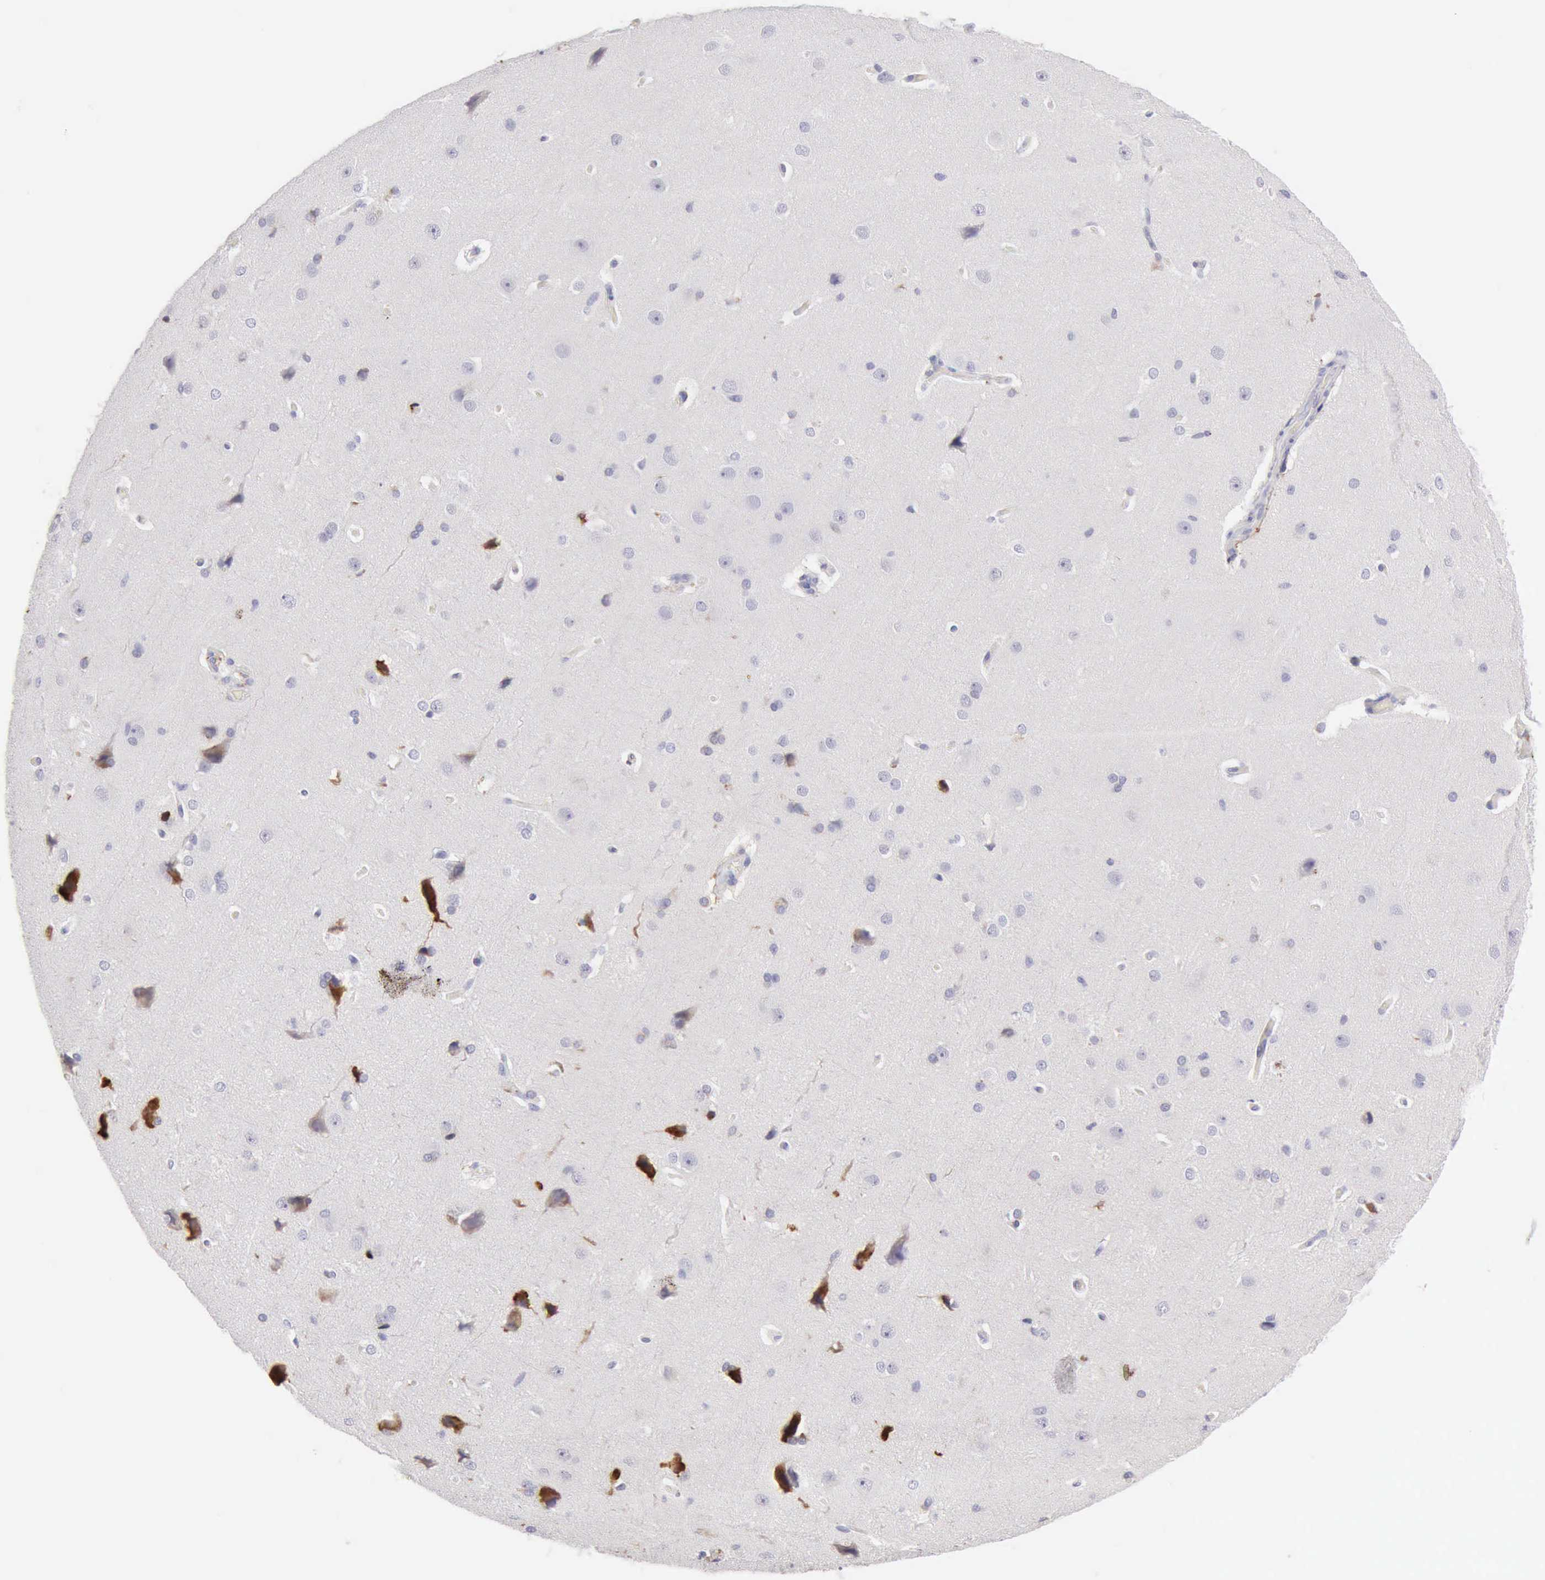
{"staining": {"intensity": "negative", "quantity": "none", "location": "none"}, "tissue": "cerebral cortex", "cell_type": "Endothelial cells", "image_type": "normal", "snomed": [{"axis": "morphology", "description": "Normal tissue, NOS"}, {"axis": "topography", "description": "Cerebral cortex"}], "caption": "This is a micrograph of IHC staining of normal cerebral cortex, which shows no positivity in endothelial cells.", "gene": "RNASE1", "patient": {"sex": "female", "age": 45}}